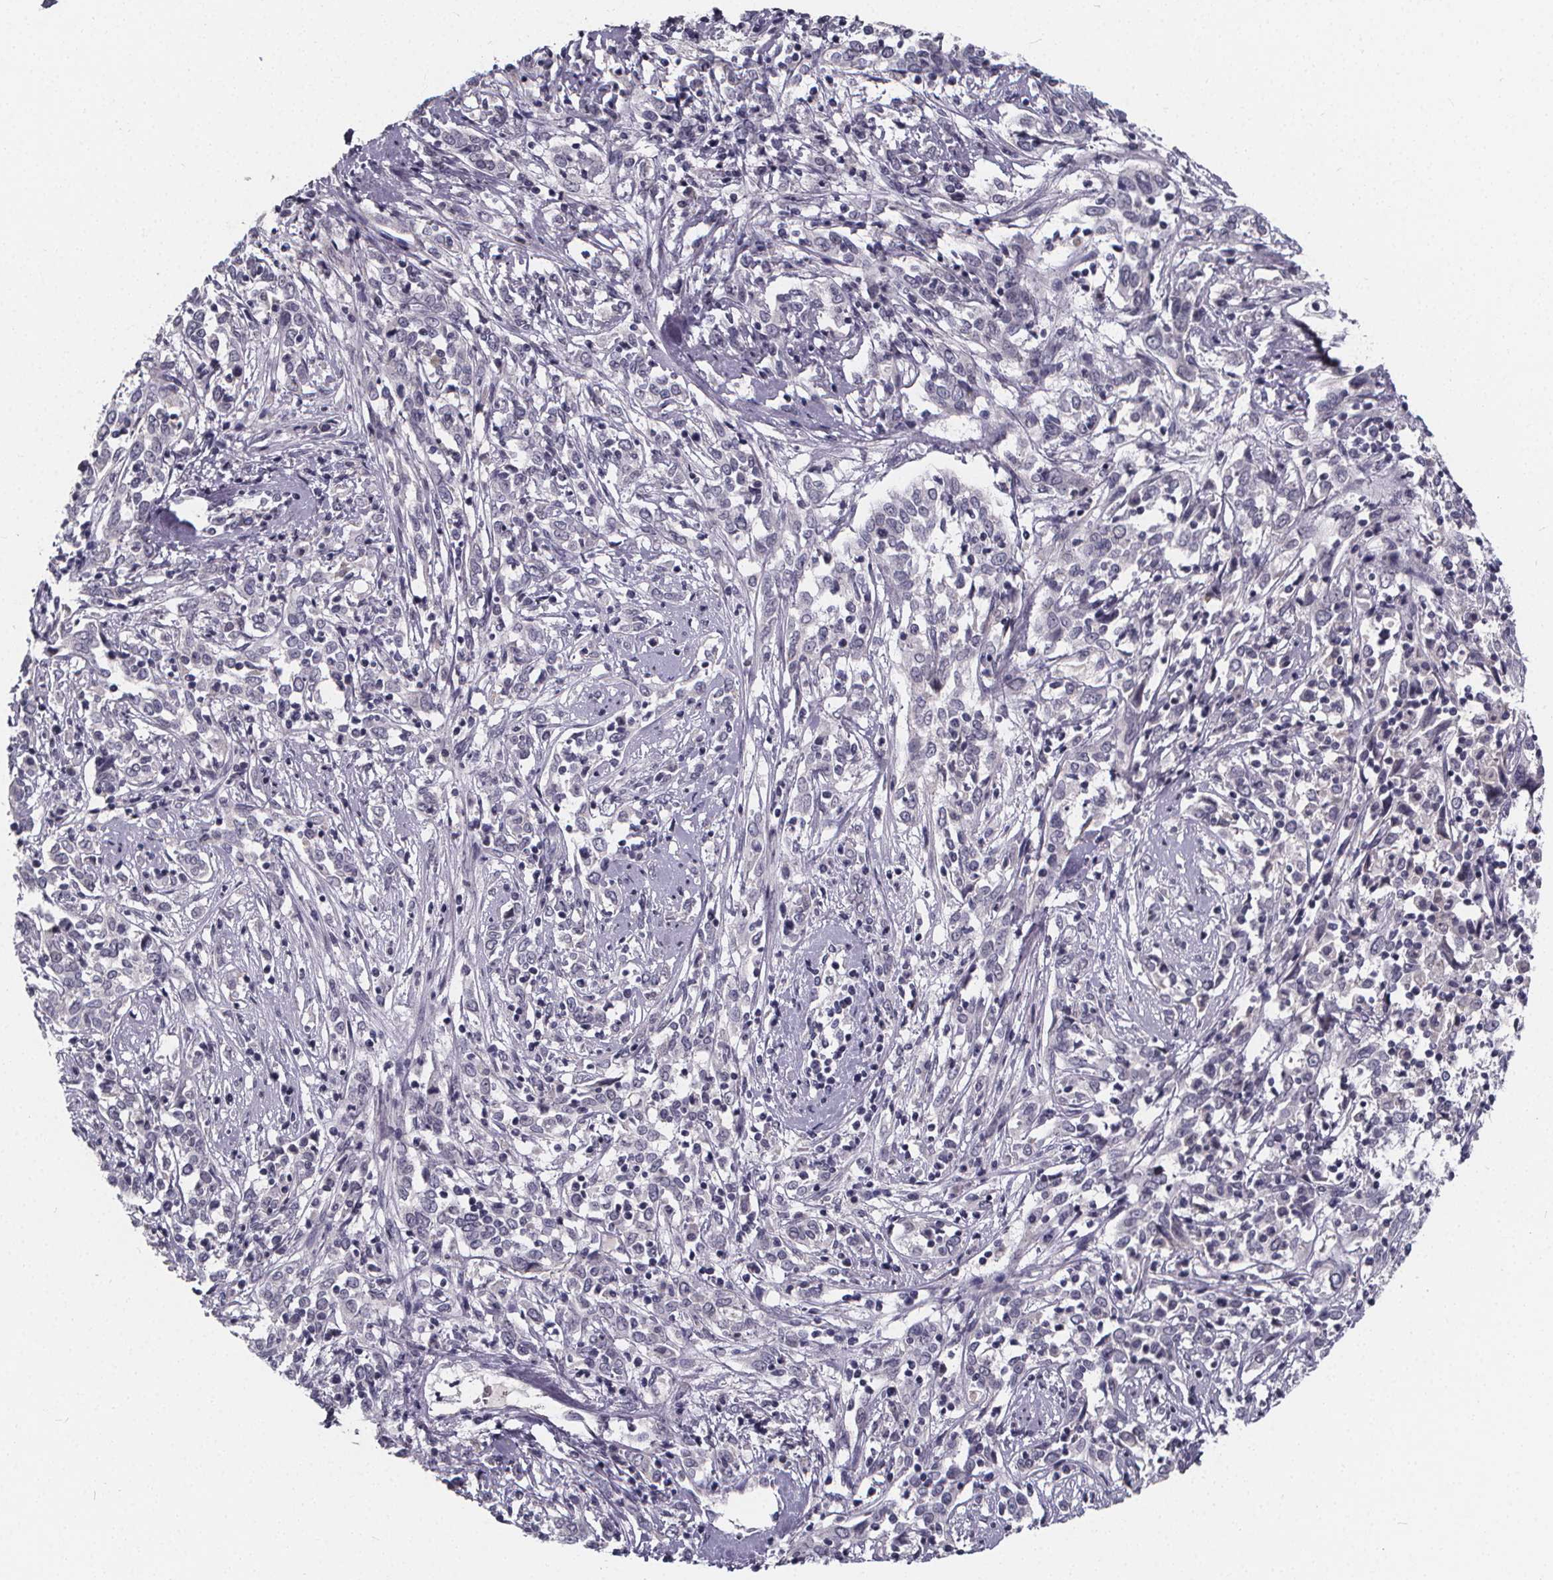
{"staining": {"intensity": "negative", "quantity": "none", "location": "none"}, "tissue": "cervical cancer", "cell_type": "Tumor cells", "image_type": "cancer", "snomed": [{"axis": "morphology", "description": "Adenocarcinoma, NOS"}, {"axis": "topography", "description": "Cervix"}], "caption": "IHC micrograph of neoplastic tissue: human cervical cancer (adenocarcinoma) stained with DAB (3,3'-diaminobenzidine) displays no significant protein expression in tumor cells. (DAB immunohistochemistry (IHC) visualized using brightfield microscopy, high magnification).", "gene": "AGT", "patient": {"sex": "female", "age": 40}}